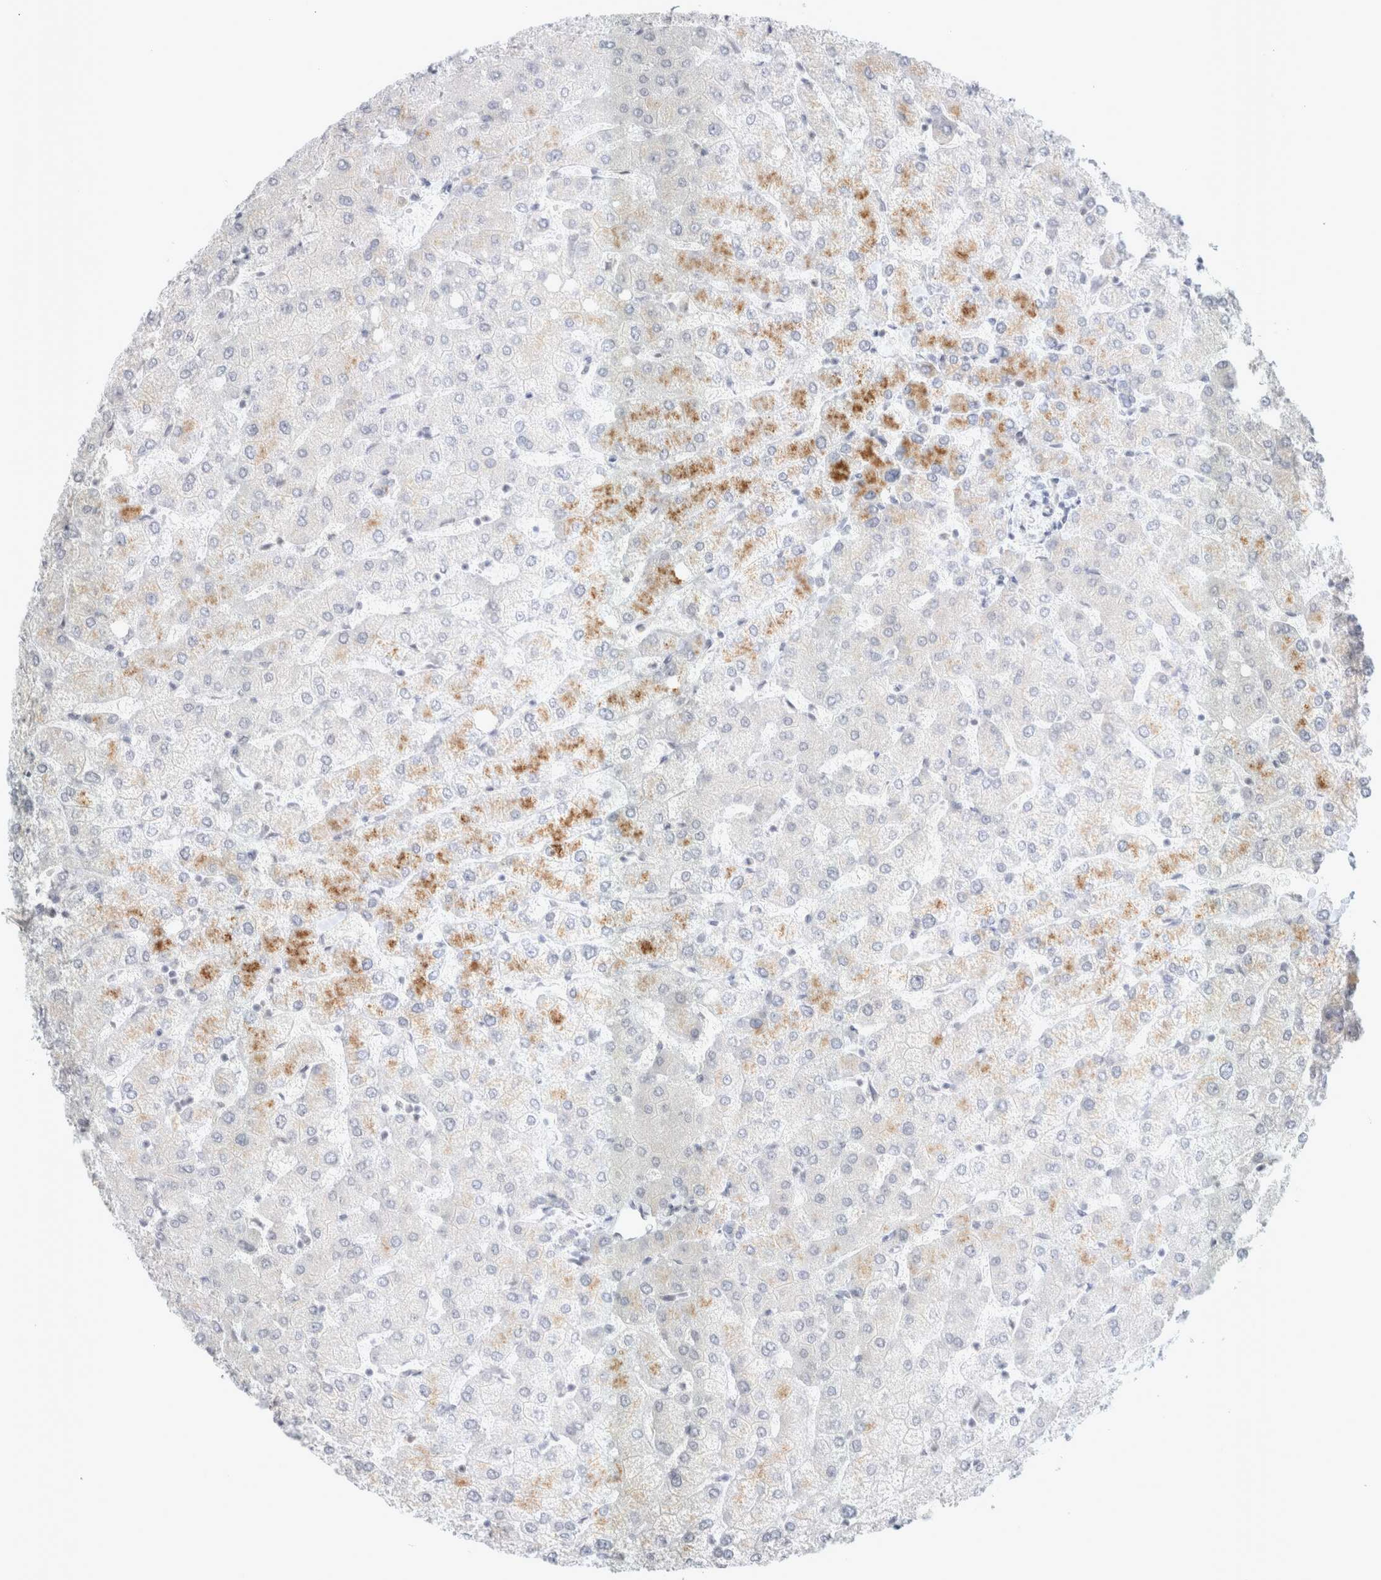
{"staining": {"intensity": "negative", "quantity": "none", "location": "none"}, "tissue": "liver", "cell_type": "Cholangiocytes", "image_type": "normal", "snomed": [{"axis": "morphology", "description": "Normal tissue, NOS"}, {"axis": "topography", "description": "Liver"}], "caption": "Immunohistochemical staining of normal human liver exhibits no significant expression in cholangiocytes.", "gene": "TRMT12", "patient": {"sex": "female", "age": 54}}